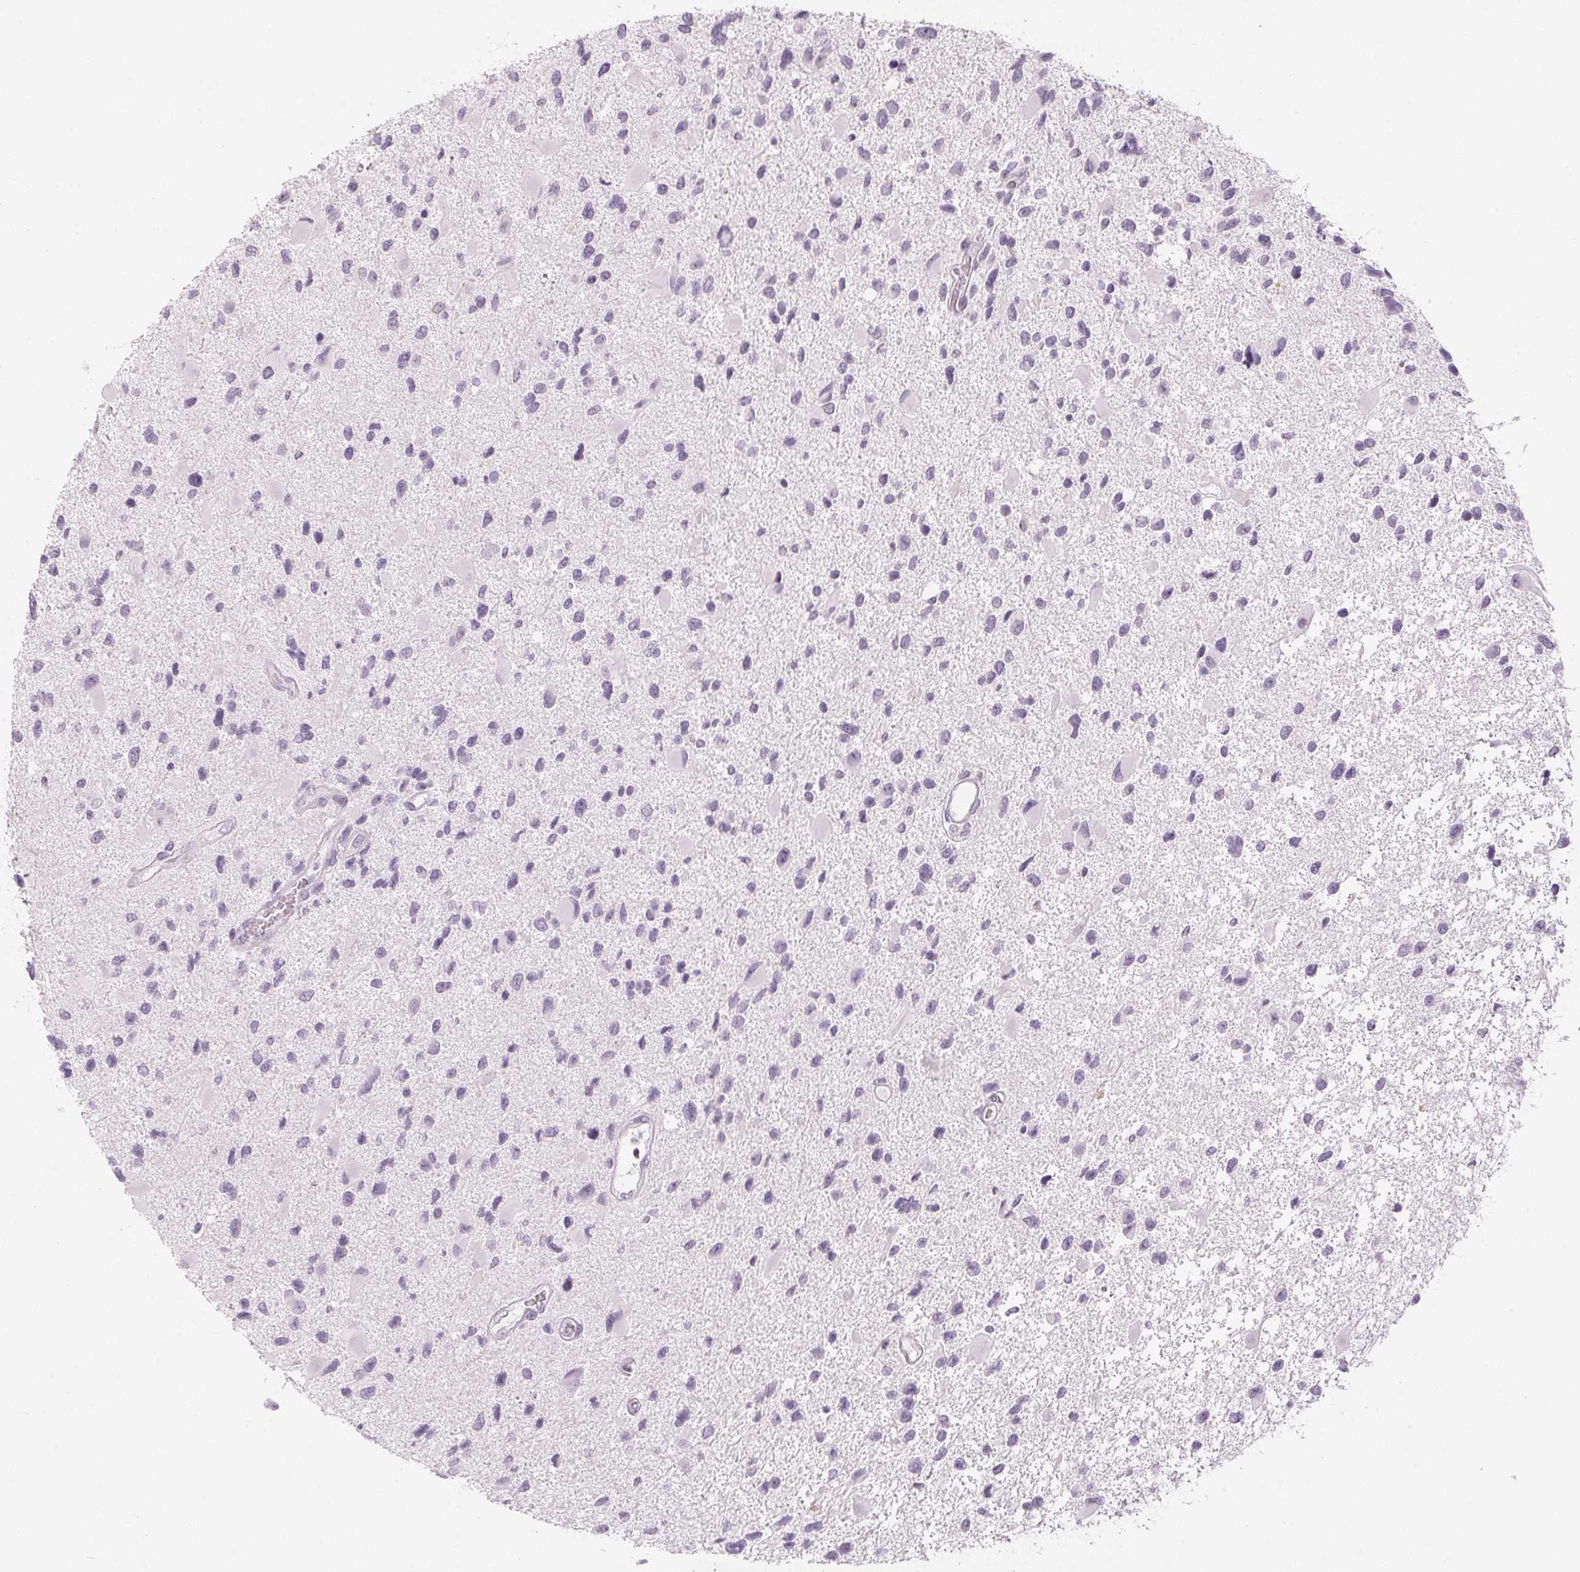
{"staining": {"intensity": "negative", "quantity": "none", "location": "none"}, "tissue": "glioma", "cell_type": "Tumor cells", "image_type": "cancer", "snomed": [{"axis": "morphology", "description": "Glioma, malignant, Low grade"}, {"axis": "topography", "description": "Brain"}], "caption": "This is an IHC image of low-grade glioma (malignant). There is no positivity in tumor cells.", "gene": "EHHADH", "patient": {"sex": "female", "age": 32}}